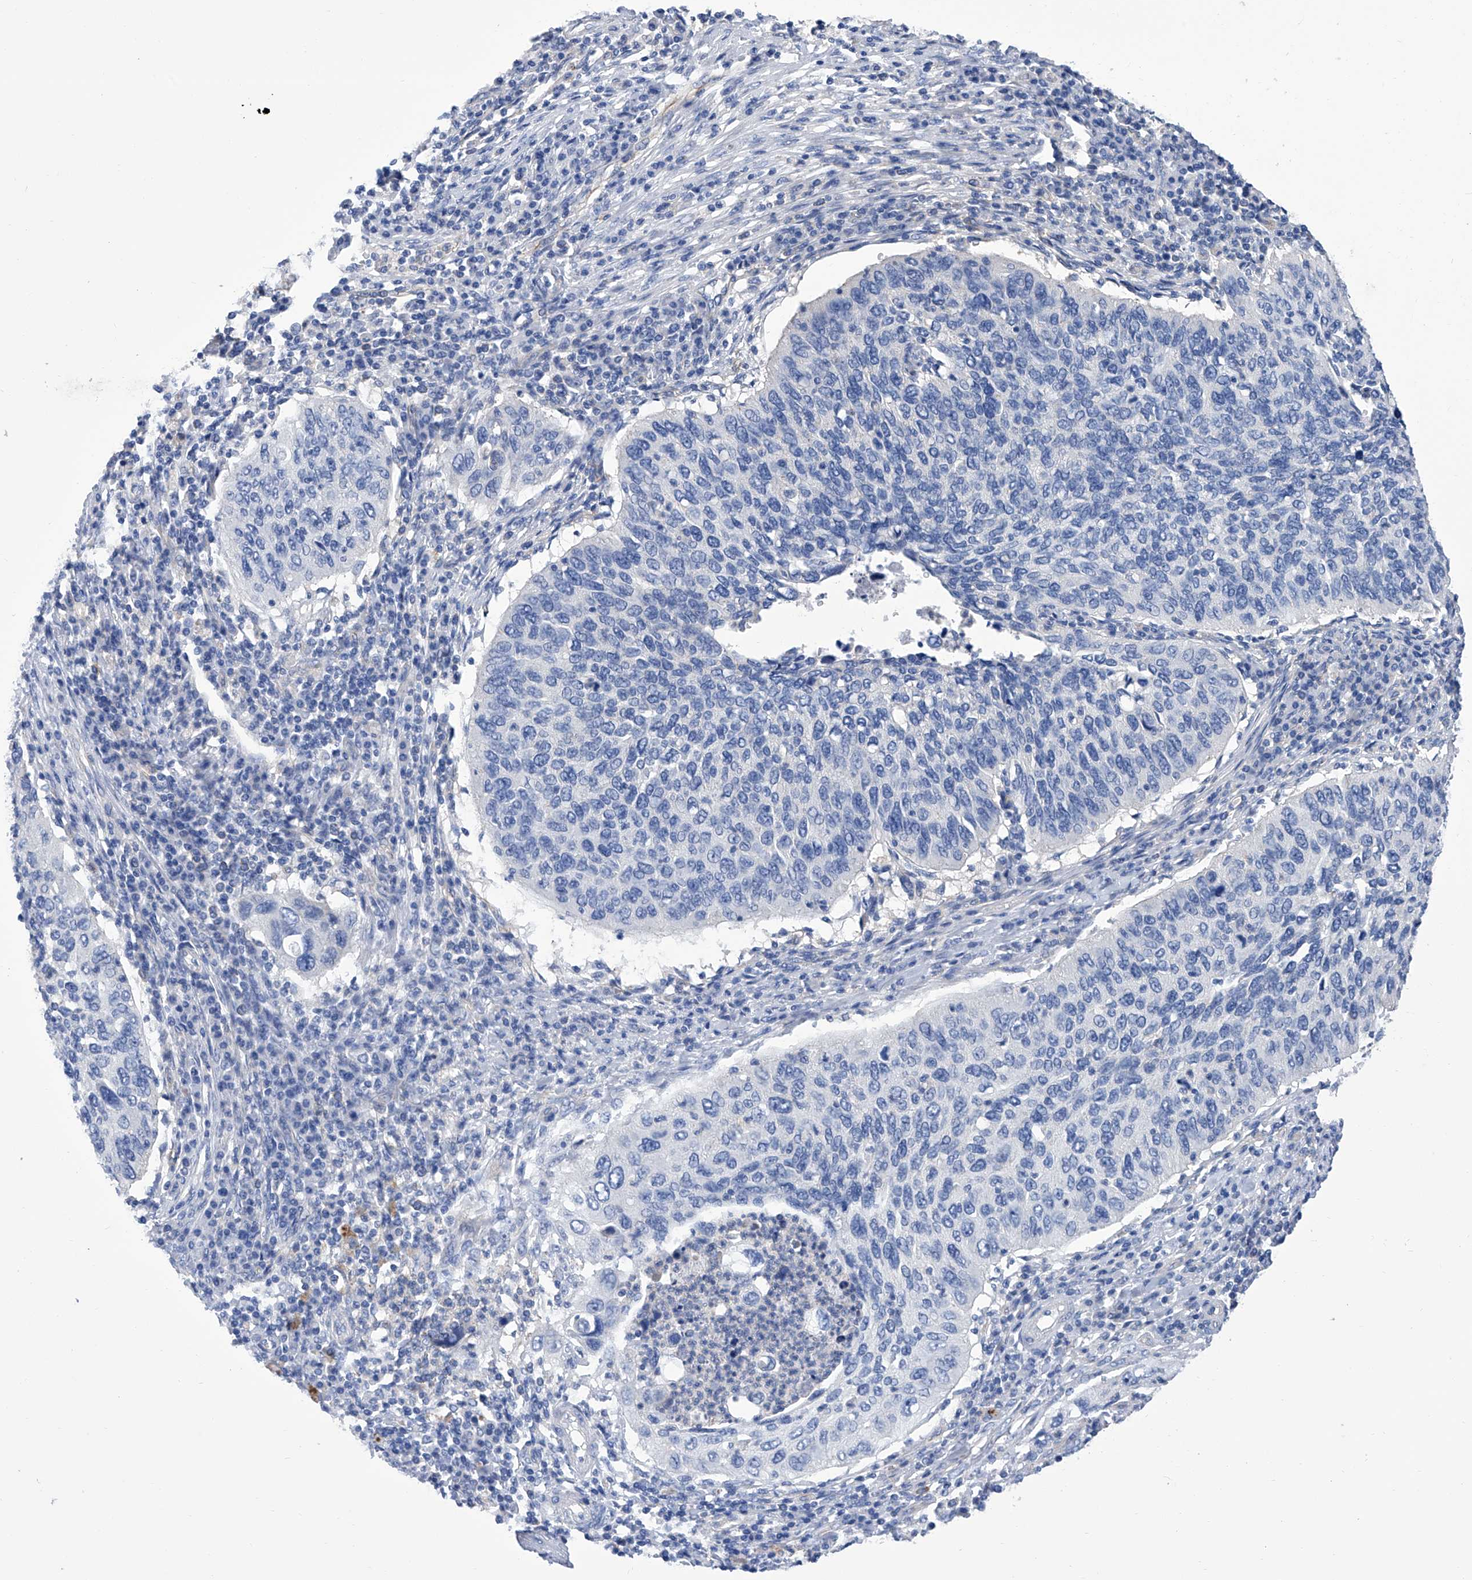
{"staining": {"intensity": "negative", "quantity": "none", "location": "none"}, "tissue": "cervical cancer", "cell_type": "Tumor cells", "image_type": "cancer", "snomed": [{"axis": "morphology", "description": "Squamous cell carcinoma, NOS"}, {"axis": "topography", "description": "Cervix"}], "caption": "A histopathology image of human cervical cancer (squamous cell carcinoma) is negative for staining in tumor cells.", "gene": "SMS", "patient": {"sex": "female", "age": 38}}